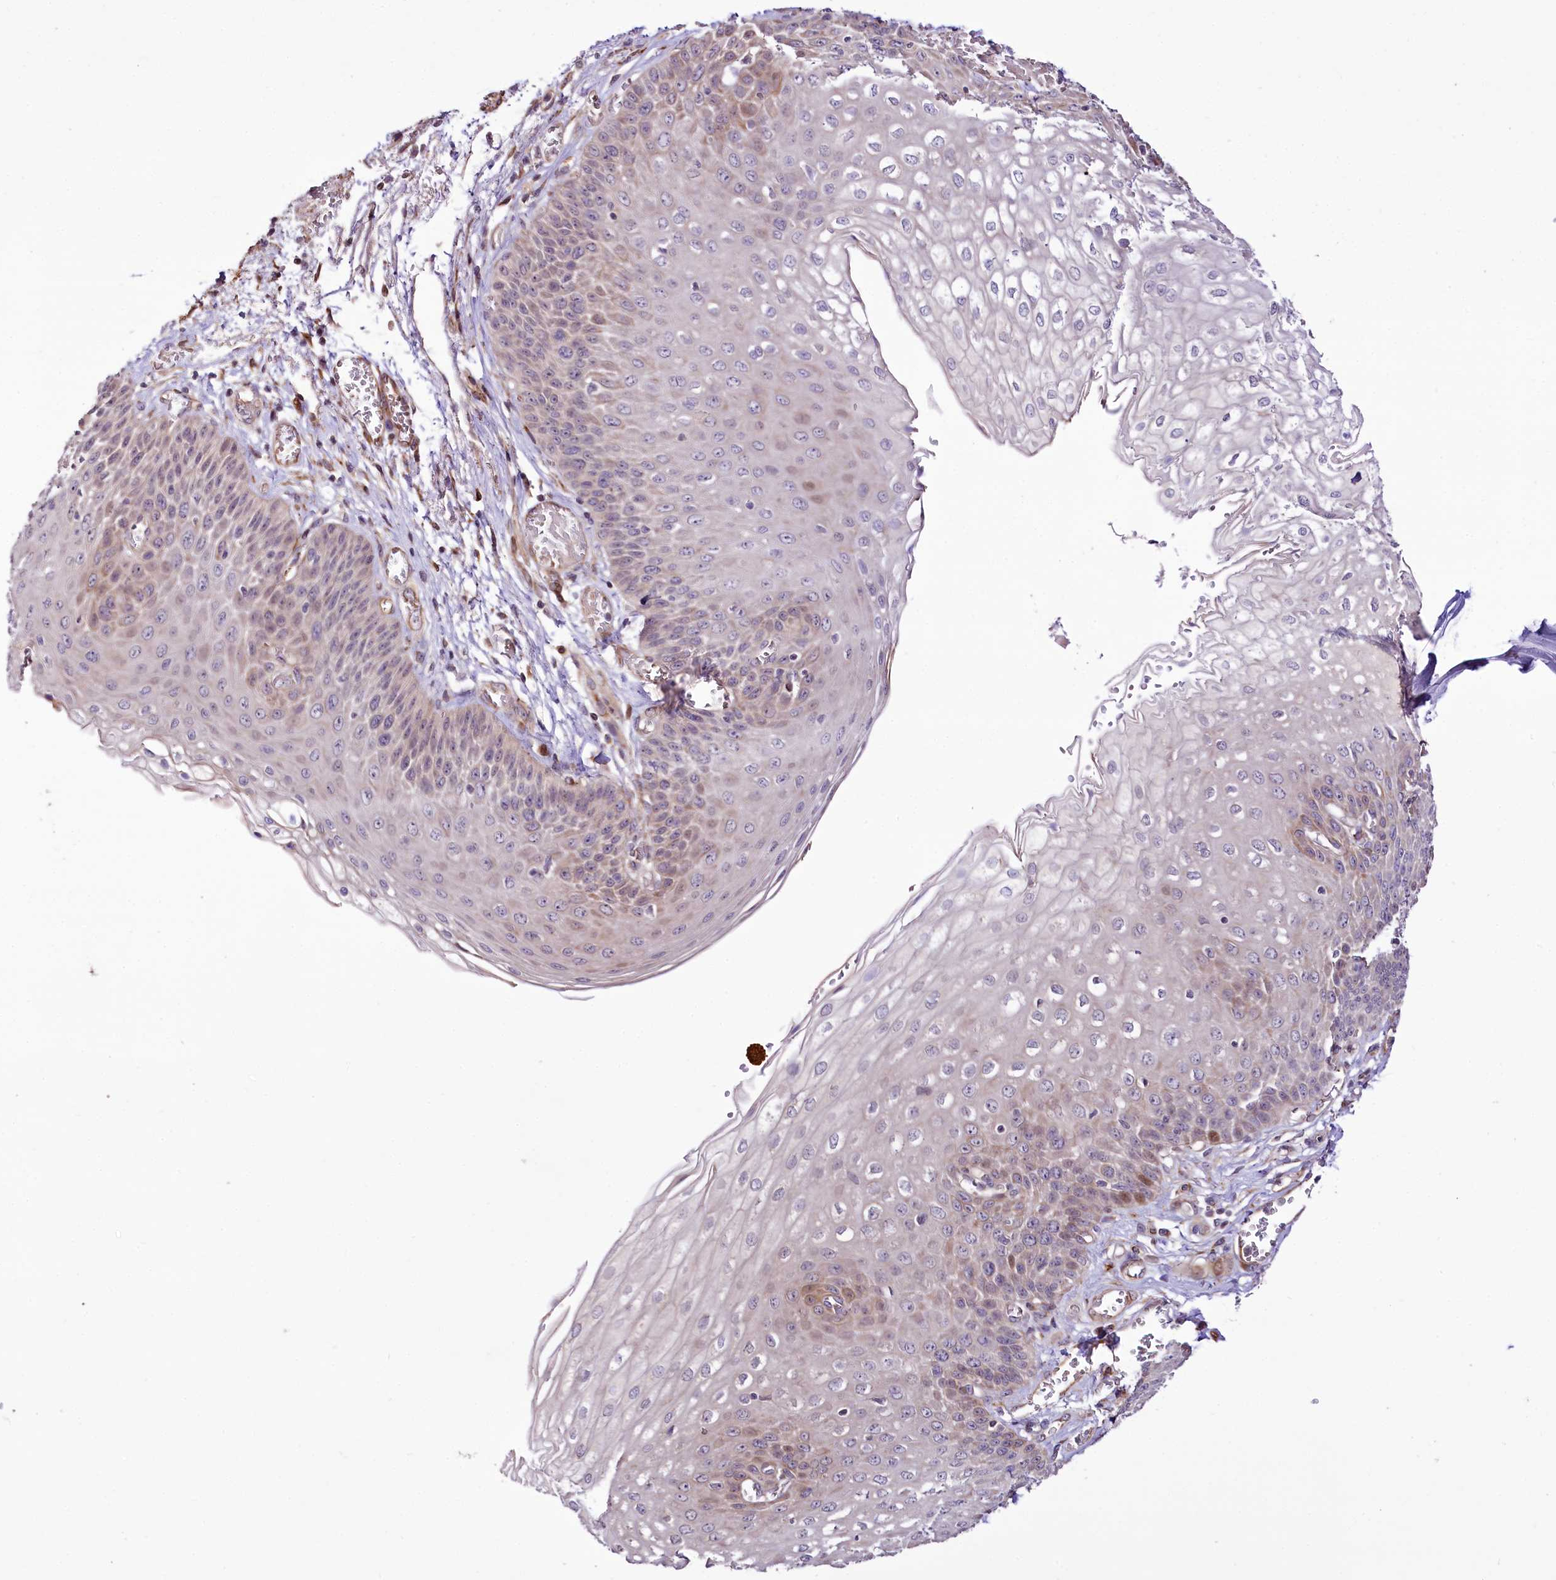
{"staining": {"intensity": "moderate", "quantity": "<25%", "location": "cytoplasmic/membranous,nuclear"}, "tissue": "esophagus", "cell_type": "Squamous epithelial cells", "image_type": "normal", "snomed": [{"axis": "morphology", "description": "Normal tissue, NOS"}, {"axis": "topography", "description": "Esophagus"}], "caption": "Immunohistochemical staining of normal esophagus exhibits <25% levels of moderate cytoplasmic/membranous,nuclear protein staining in approximately <25% of squamous epithelial cells. (Brightfield microscopy of DAB IHC at high magnification).", "gene": "CUTC", "patient": {"sex": "male", "age": 81}}